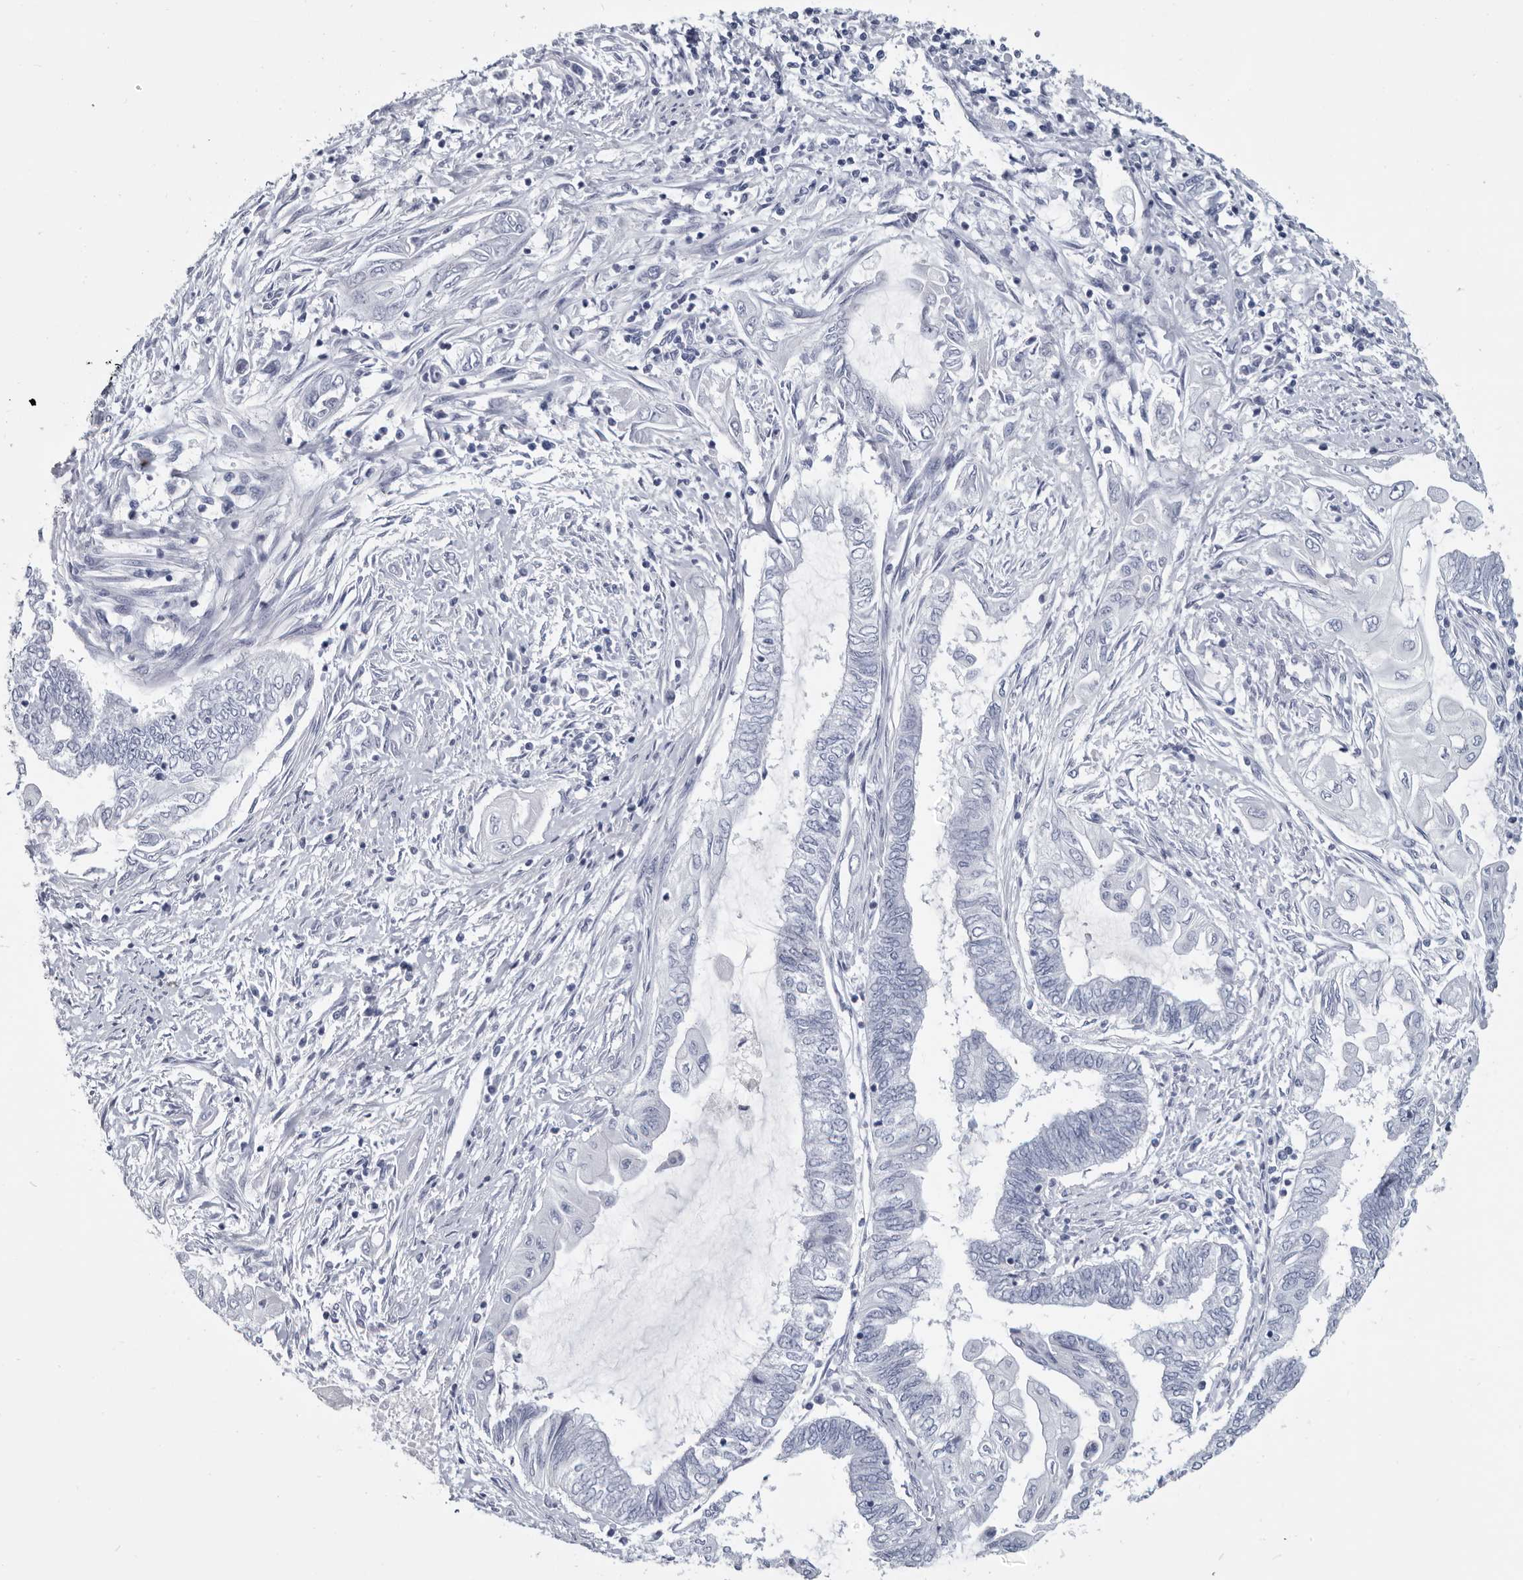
{"staining": {"intensity": "negative", "quantity": "none", "location": "none"}, "tissue": "endometrial cancer", "cell_type": "Tumor cells", "image_type": "cancer", "snomed": [{"axis": "morphology", "description": "Adenocarcinoma, NOS"}, {"axis": "topography", "description": "Uterus"}, {"axis": "topography", "description": "Endometrium"}], "caption": "A histopathology image of endometrial cancer stained for a protein shows no brown staining in tumor cells.", "gene": "WRAP73", "patient": {"sex": "female", "age": 70}}